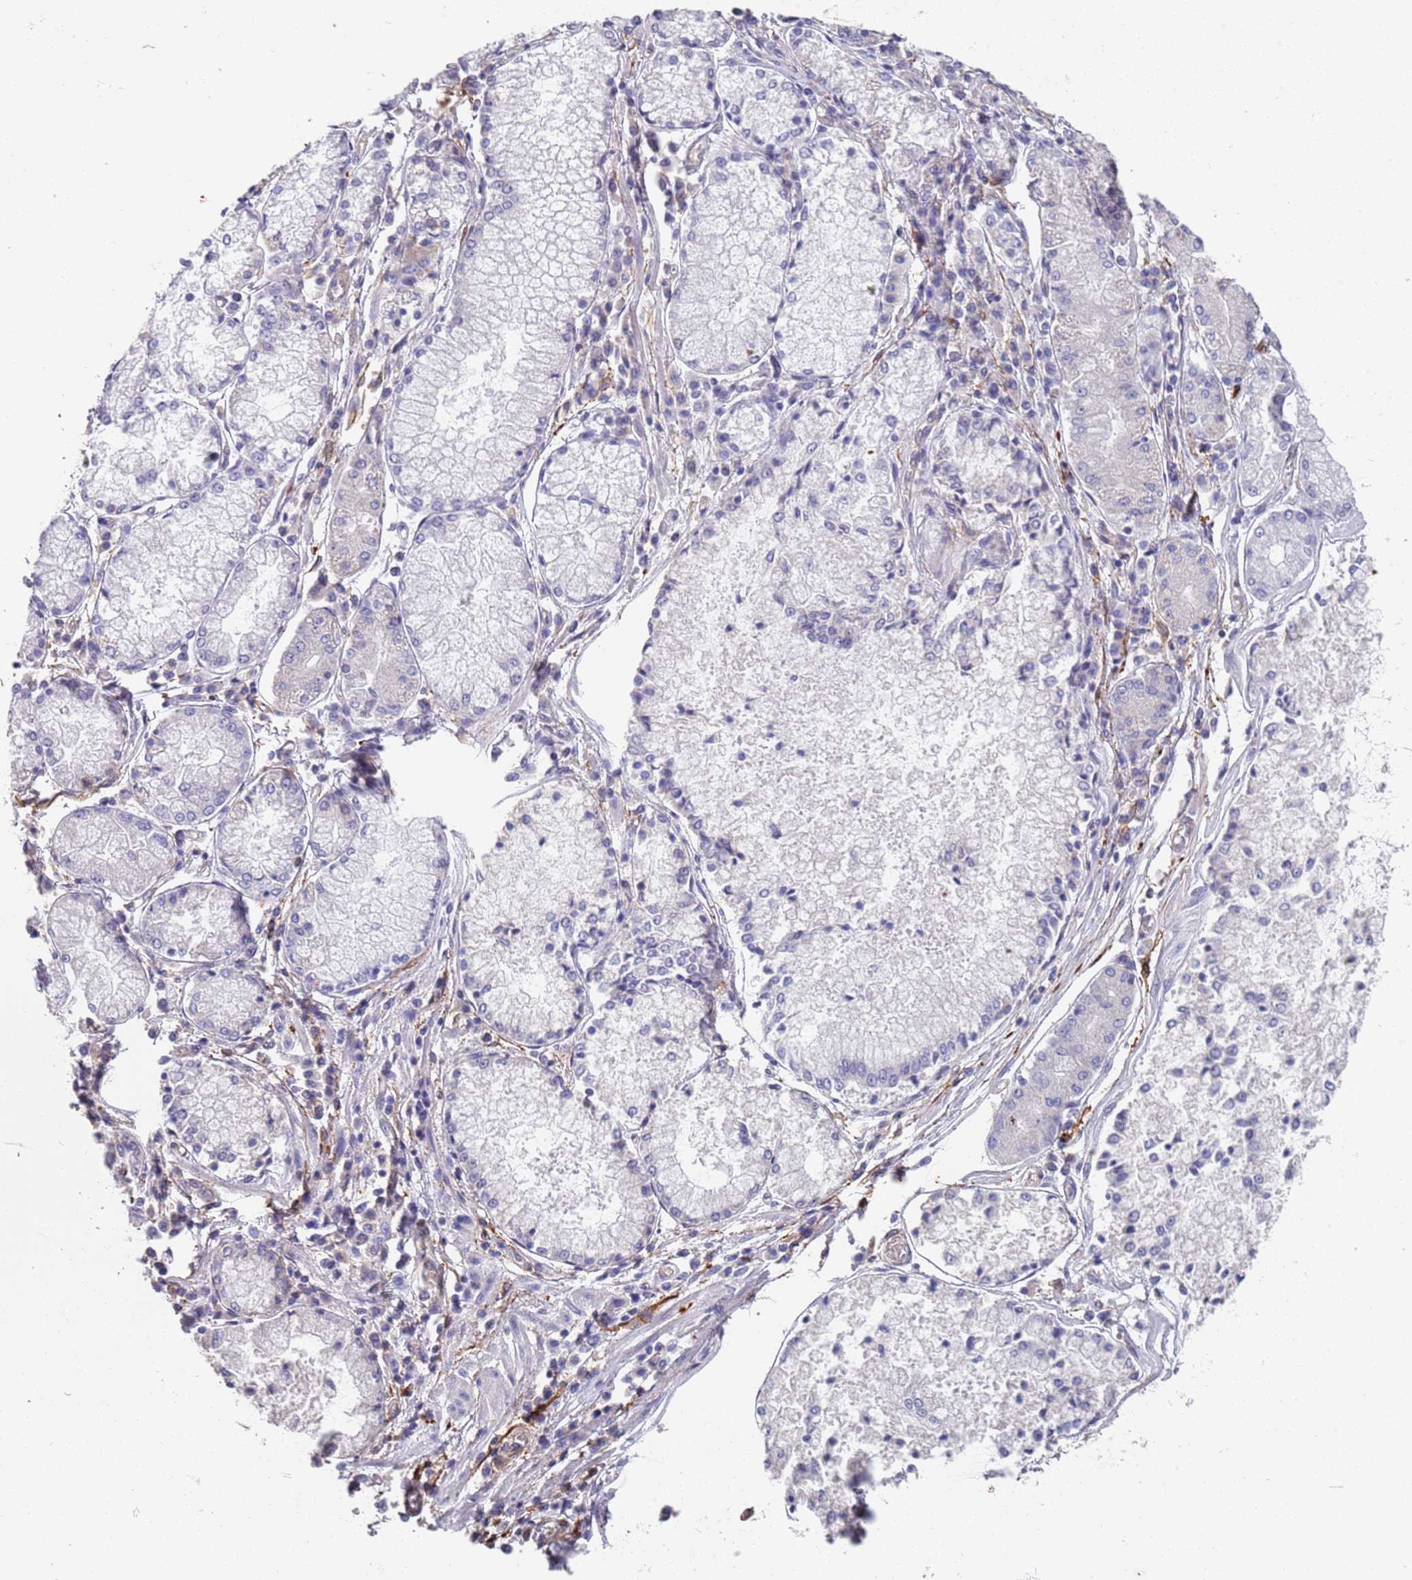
{"staining": {"intensity": "negative", "quantity": "none", "location": "none"}, "tissue": "stomach cancer", "cell_type": "Tumor cells", "image_type": "cancer", "snomed": [{"axis": "morphology", "description": "Adenocarcinoma, NOS"}, {"axis": "topography", "description": "Stomach"}], "caption": "This is an IHC micrograph of stomach cancer (adenocarcinoma). There is no positivity in tumor cells.", "gene": "ANK2", "patient": {"sex": "male", "age": 59}}